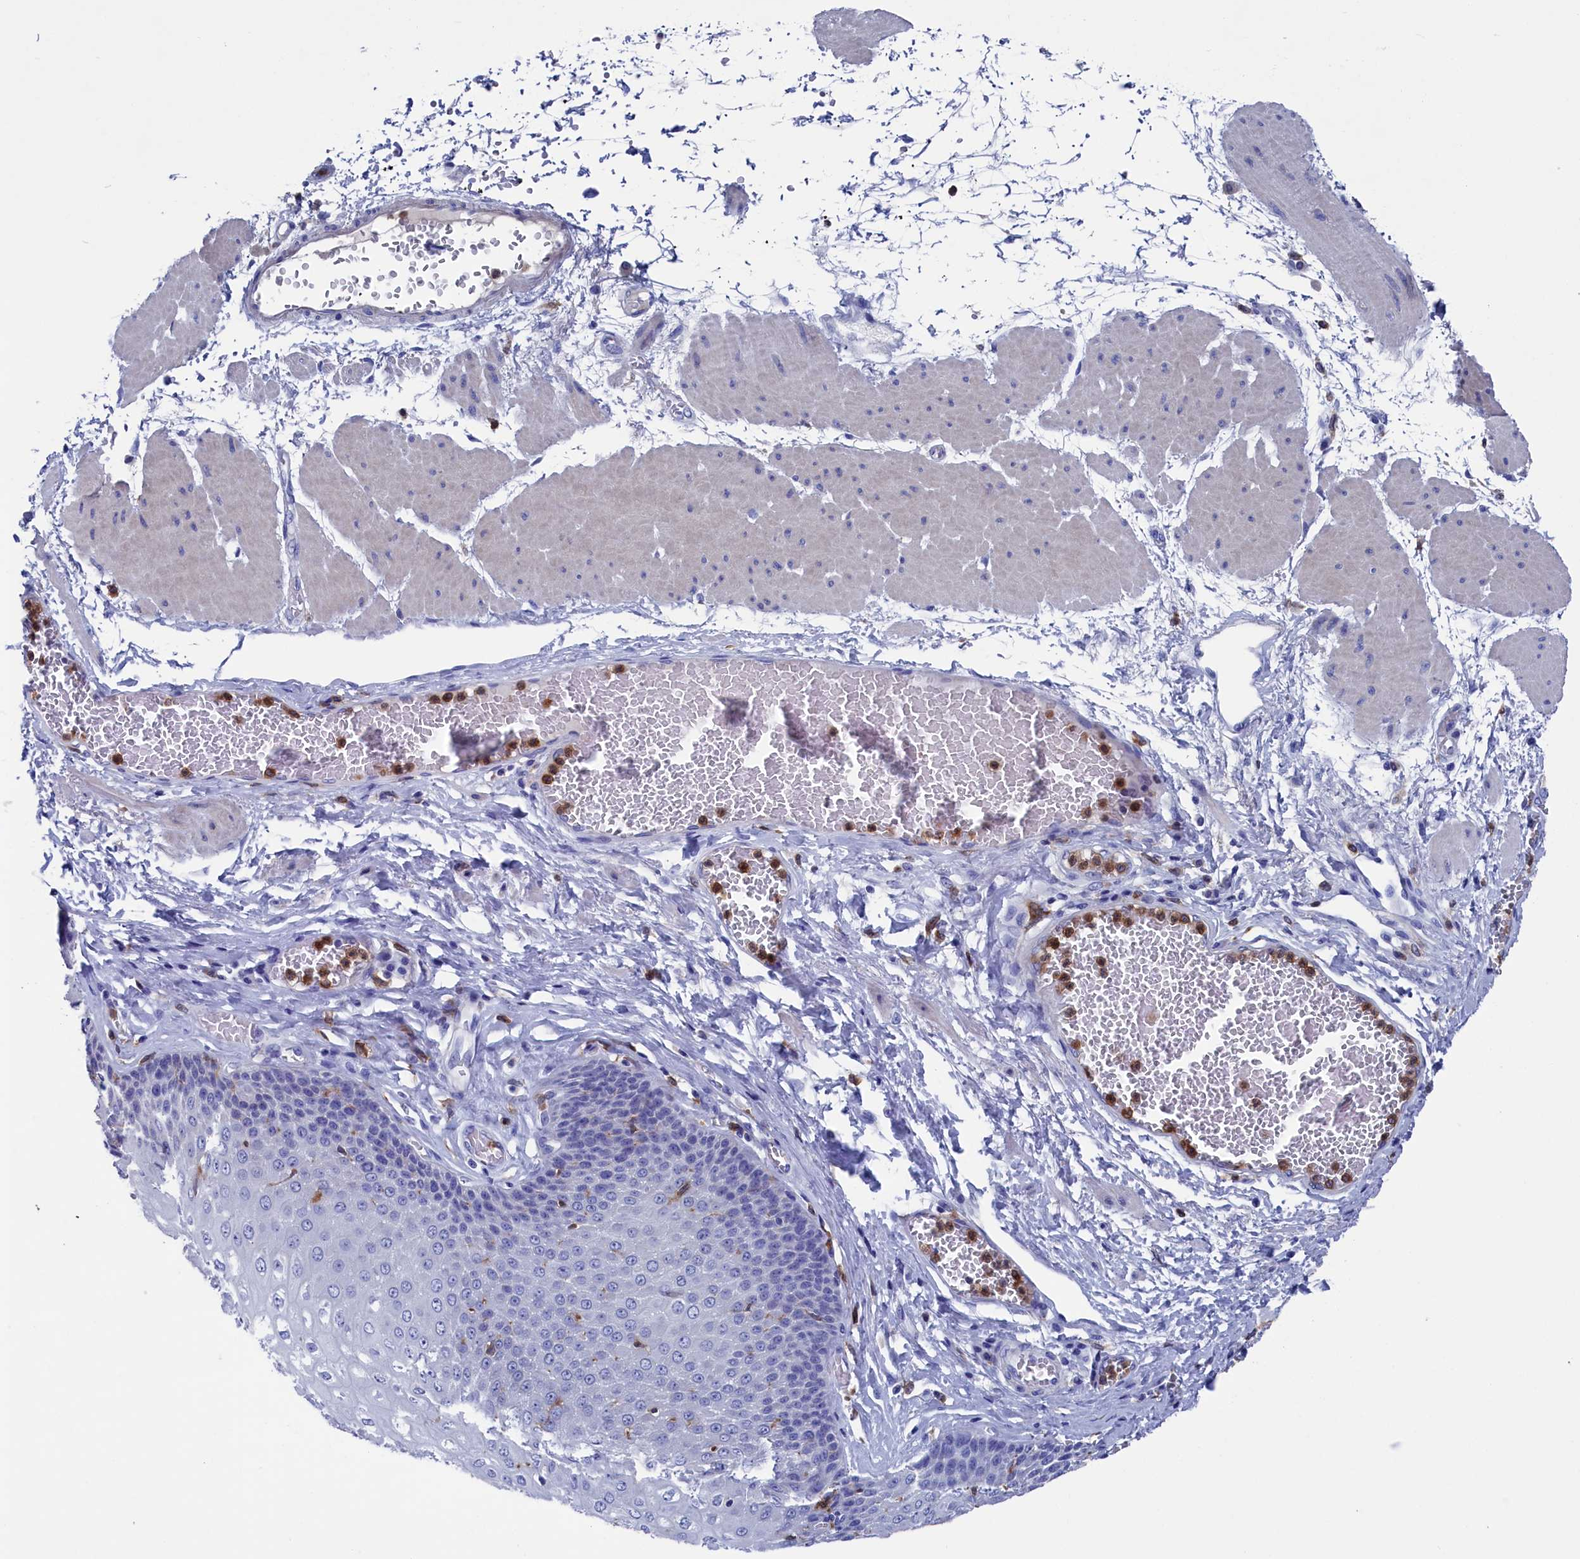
{"staining": {"intensity": "negative", "quantity": "none", "location": "none"}, "tissue": "esophagus", "cell_type": "Squamous epithelial cells", "image_type": "normal", "snomed": [{"axis": "morphology", "description": "Normal tissue, NOS"}, {"axis": "topography", "description": "Esophagus"}], "caption": "IHC image of benign esophagus: esophagus stained with DAB (3,3'-diaminobenzidine) demonstrates no significant protein staining in squamous epithelial cells.", "gene": "TYROBP", "patient": {"sex": "male", "age": 60}}